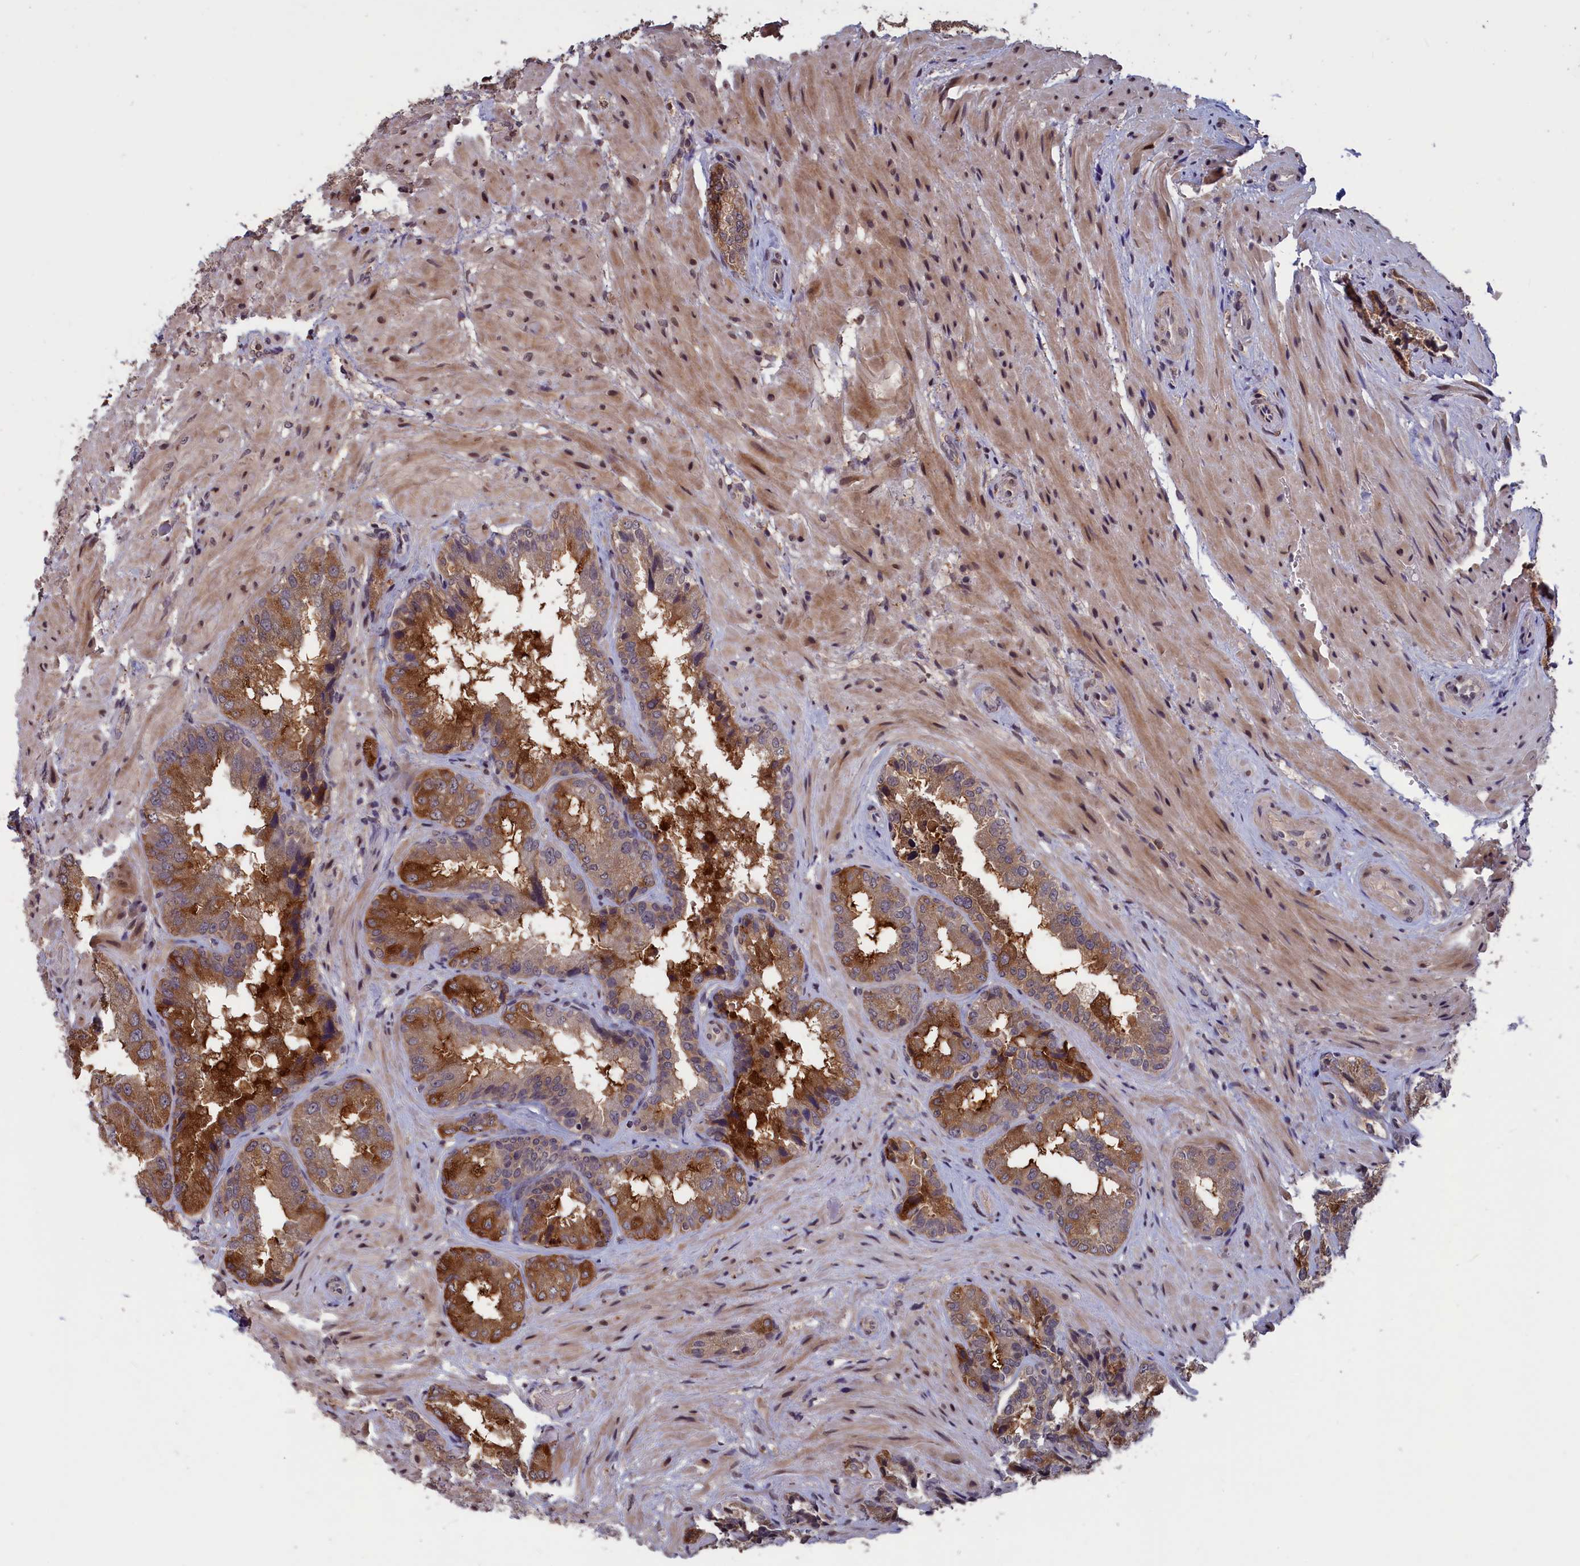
{"staining": {"intensity": "moderate", "quantity": ">75%", "location": "cytoplasmic/membranous"}, "tissue": "seminal vesicle", "cell_type": "Glandular cells", "image_type": "normal", "snomed": [{"axis": "morphology", "description": "Normal tissue, NOS"}, {"axis": "topography", "description": "Seminal veicle"}, {"axis": "topography", "description": "Peripheral nerve tissue"}], "caption": "Approximately >75% of glandular cells in normal human seminal vesicle exhibit moderate cytoplasmic/membranous protein positivity as visualized by brown immunohistochemical staining.", "gene": "CACTIN", "patient": {"sex": "male", "age": 63}}